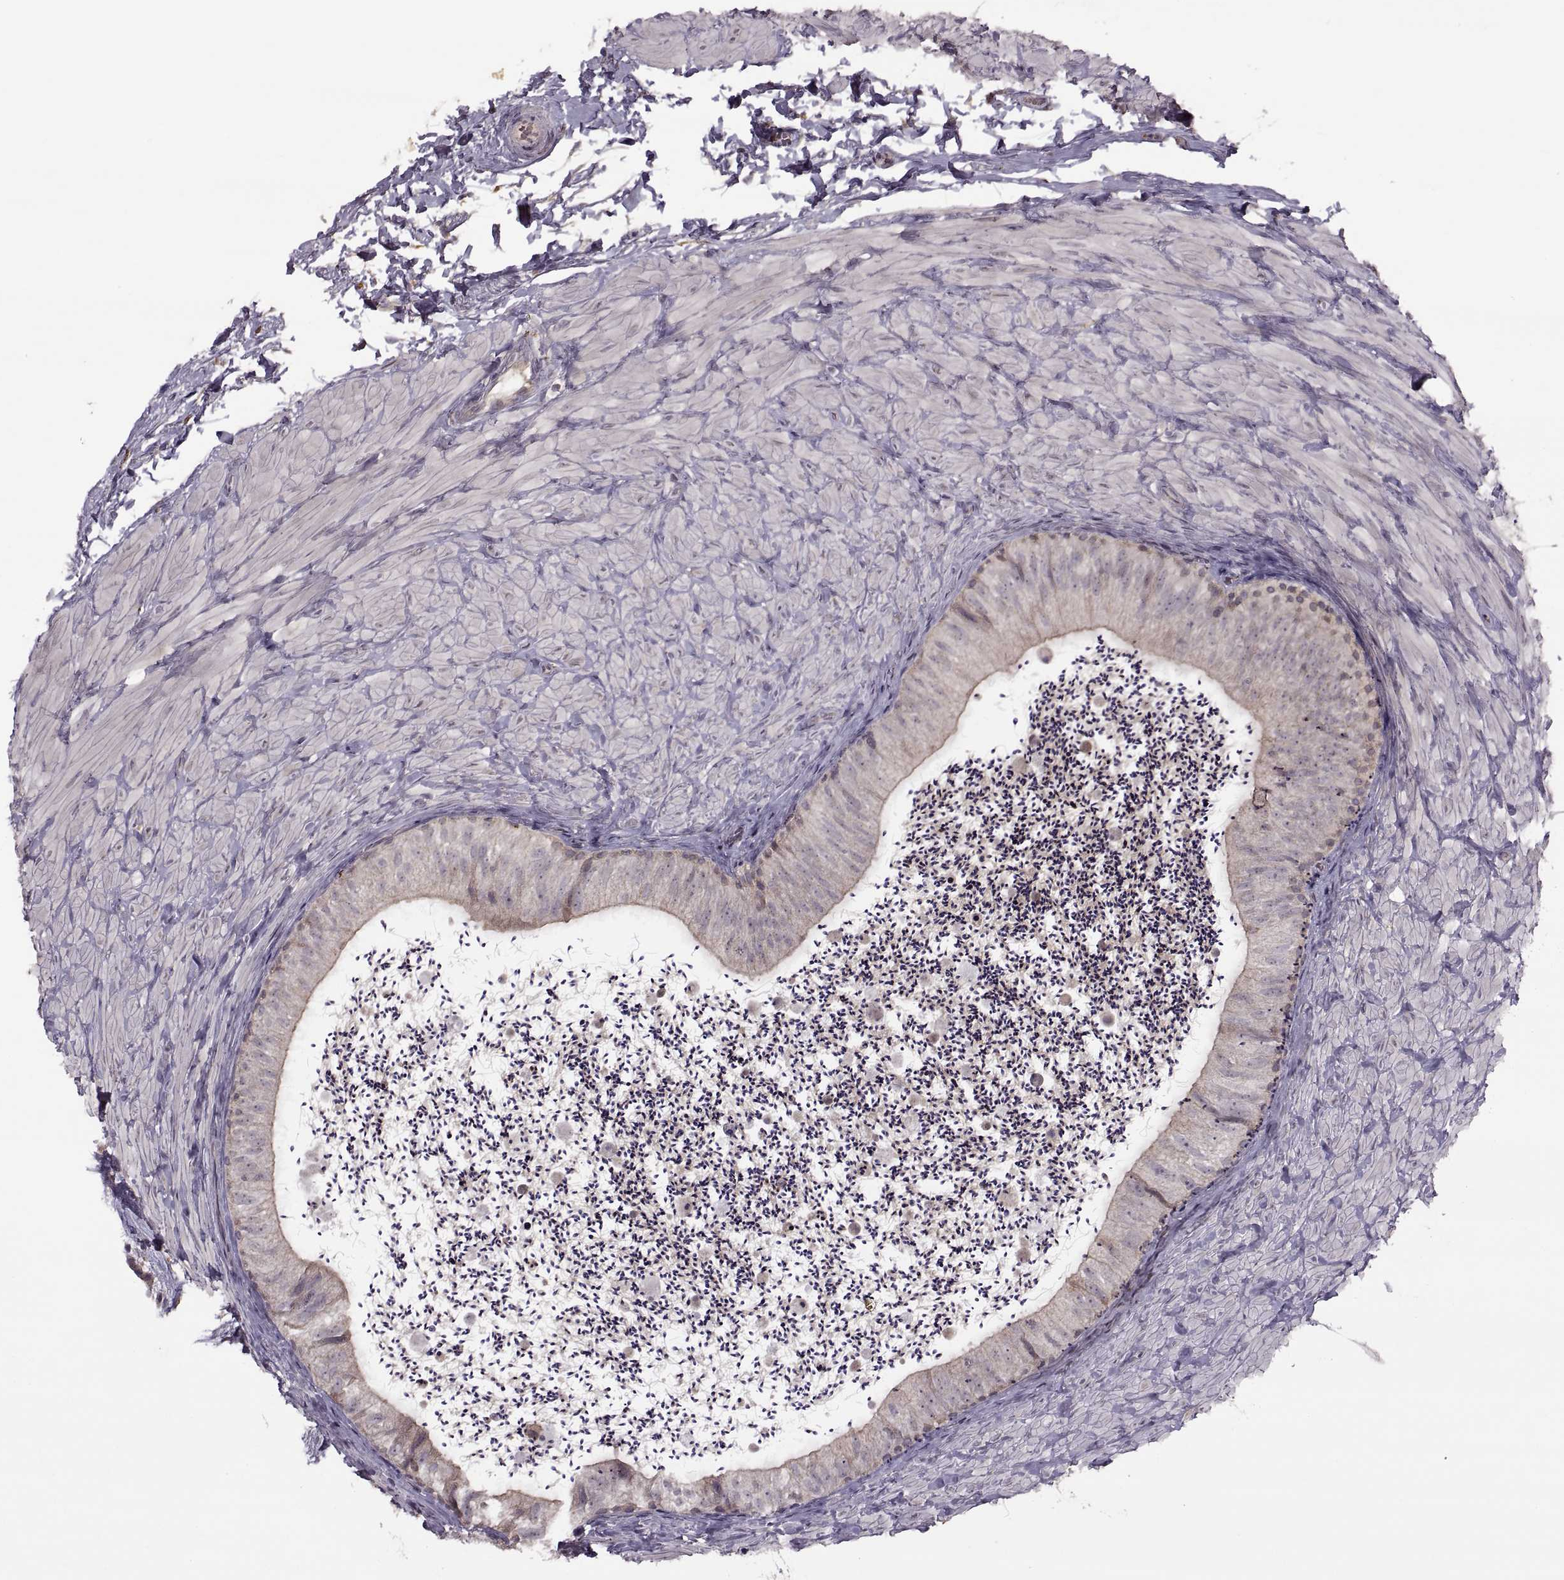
{"staining": {"intensity": "weak", "quantity": "<25%", "location": "cytoplasmic/membranous"}, "tissue": "epididymis", "cell_type": "Glandular cells", "image_type": "normal", "snomed": [{"axis": "morphology", "description": "Normal tissue, NOS"}, {"axis": "topography", "description": "Epididymis"}], "caption": "This image is of normal epididymis stained with immunohistochemistry to label a protein in brown with the nuclei are counter-stained blue. There is no positivity in glandular cells. (Immunohistochemistry, brightfield microscopy, high magnification).", "gene": "PIERCE1", "patient": {"sex": "male", "age": 32}}